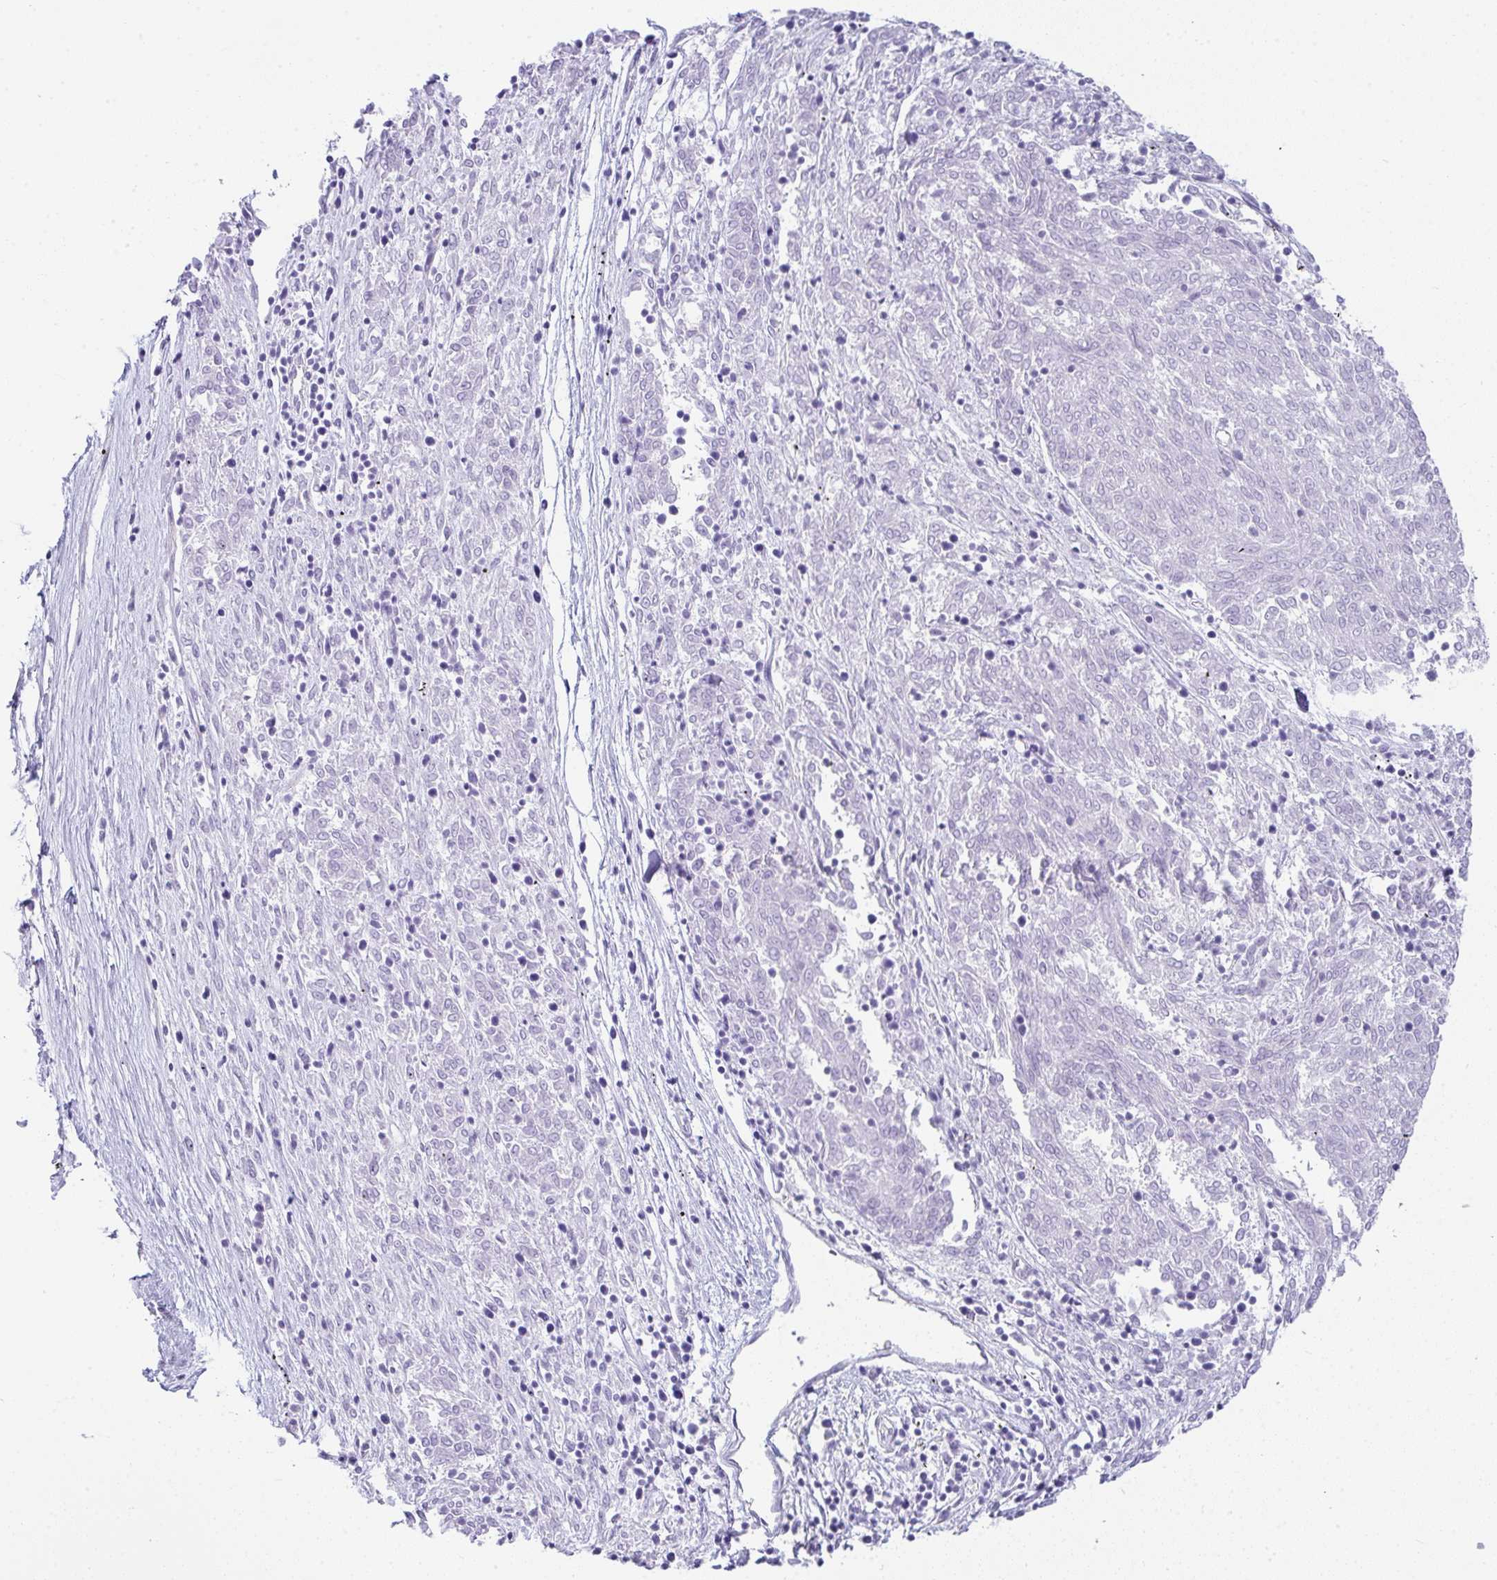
{"staining": {"intensity": "negative", "quantity": "none", "location": "none"}, "tissue": "melanoma", "cell_type": "Tumor cells", "image_type": "cancer", "snomed": [{"axis": "morphology", "description": "Malignant melanoma, NOS"}, {"axis": "topography", "description": "Skin"}], "caption": "IHC image of neoplastic tissue: human malignant melanoma stained with DAB (3,3'-diaminobenzidine) displays no significant protein expression in tumor cells.", "gene": "RASL10A", "patient": {"sex": "female", "age": 72}}